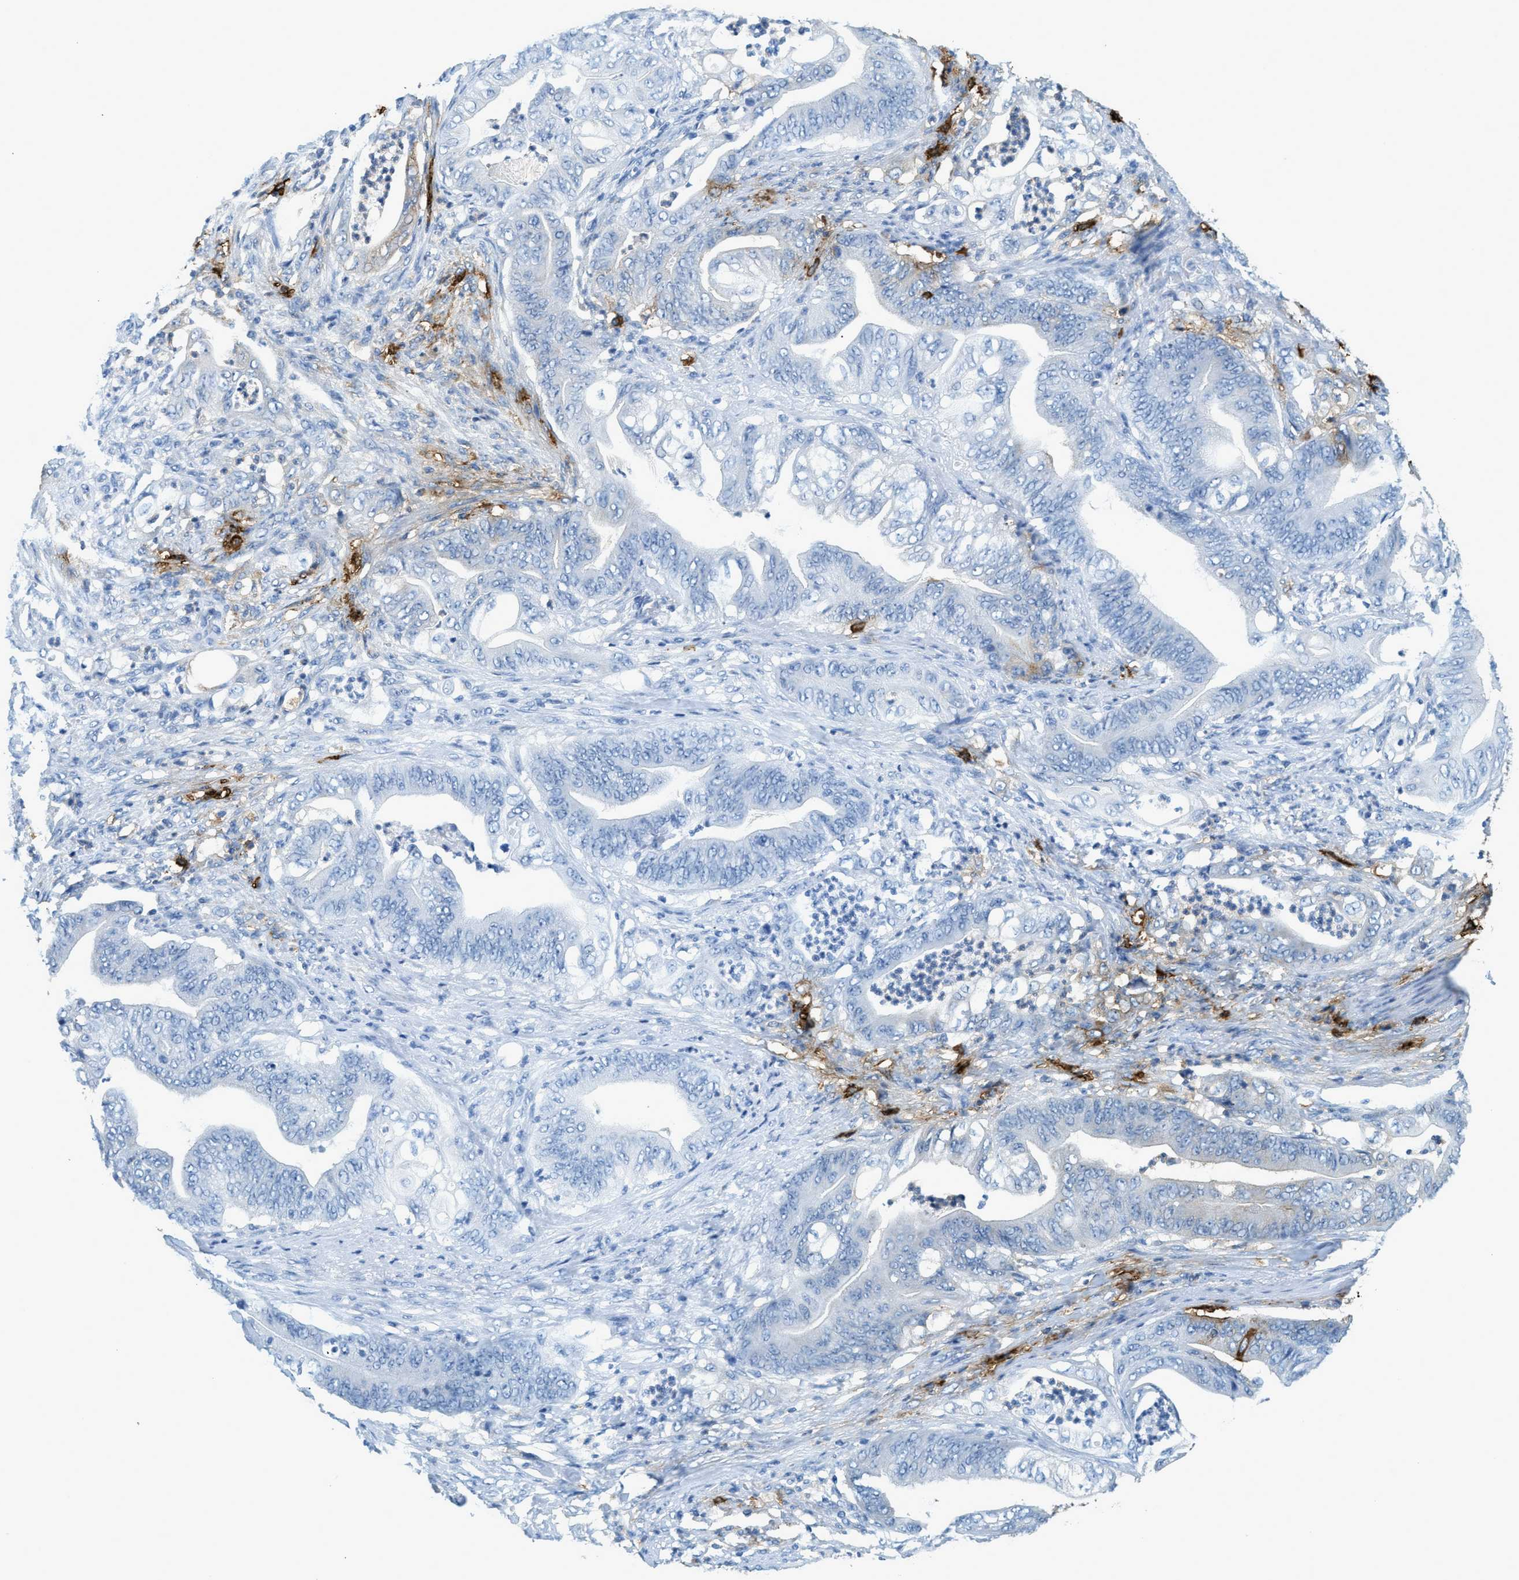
{"staining": {"intensity": "negative", "quantity": "none", "location": "none"}, "tissue": "stomach cancer", "cell_type": "Tumor cells", "image_type": "cancer", "snomed": [{"axis": "morphology", "description": "Adenocarcinoma, NOS"}, {"axis": "topography", "description": "Stomach"}], "caption": "Immunohistochemistry (IHC) of human stomach cancer (adenocarcinoma) shows no staining in tumor cells. (DAB (3,3'-diaminobenzidine) IHC, high magnification).", "gene": "TPSAB1", "patient": {"sex": "female", "age": 73}}